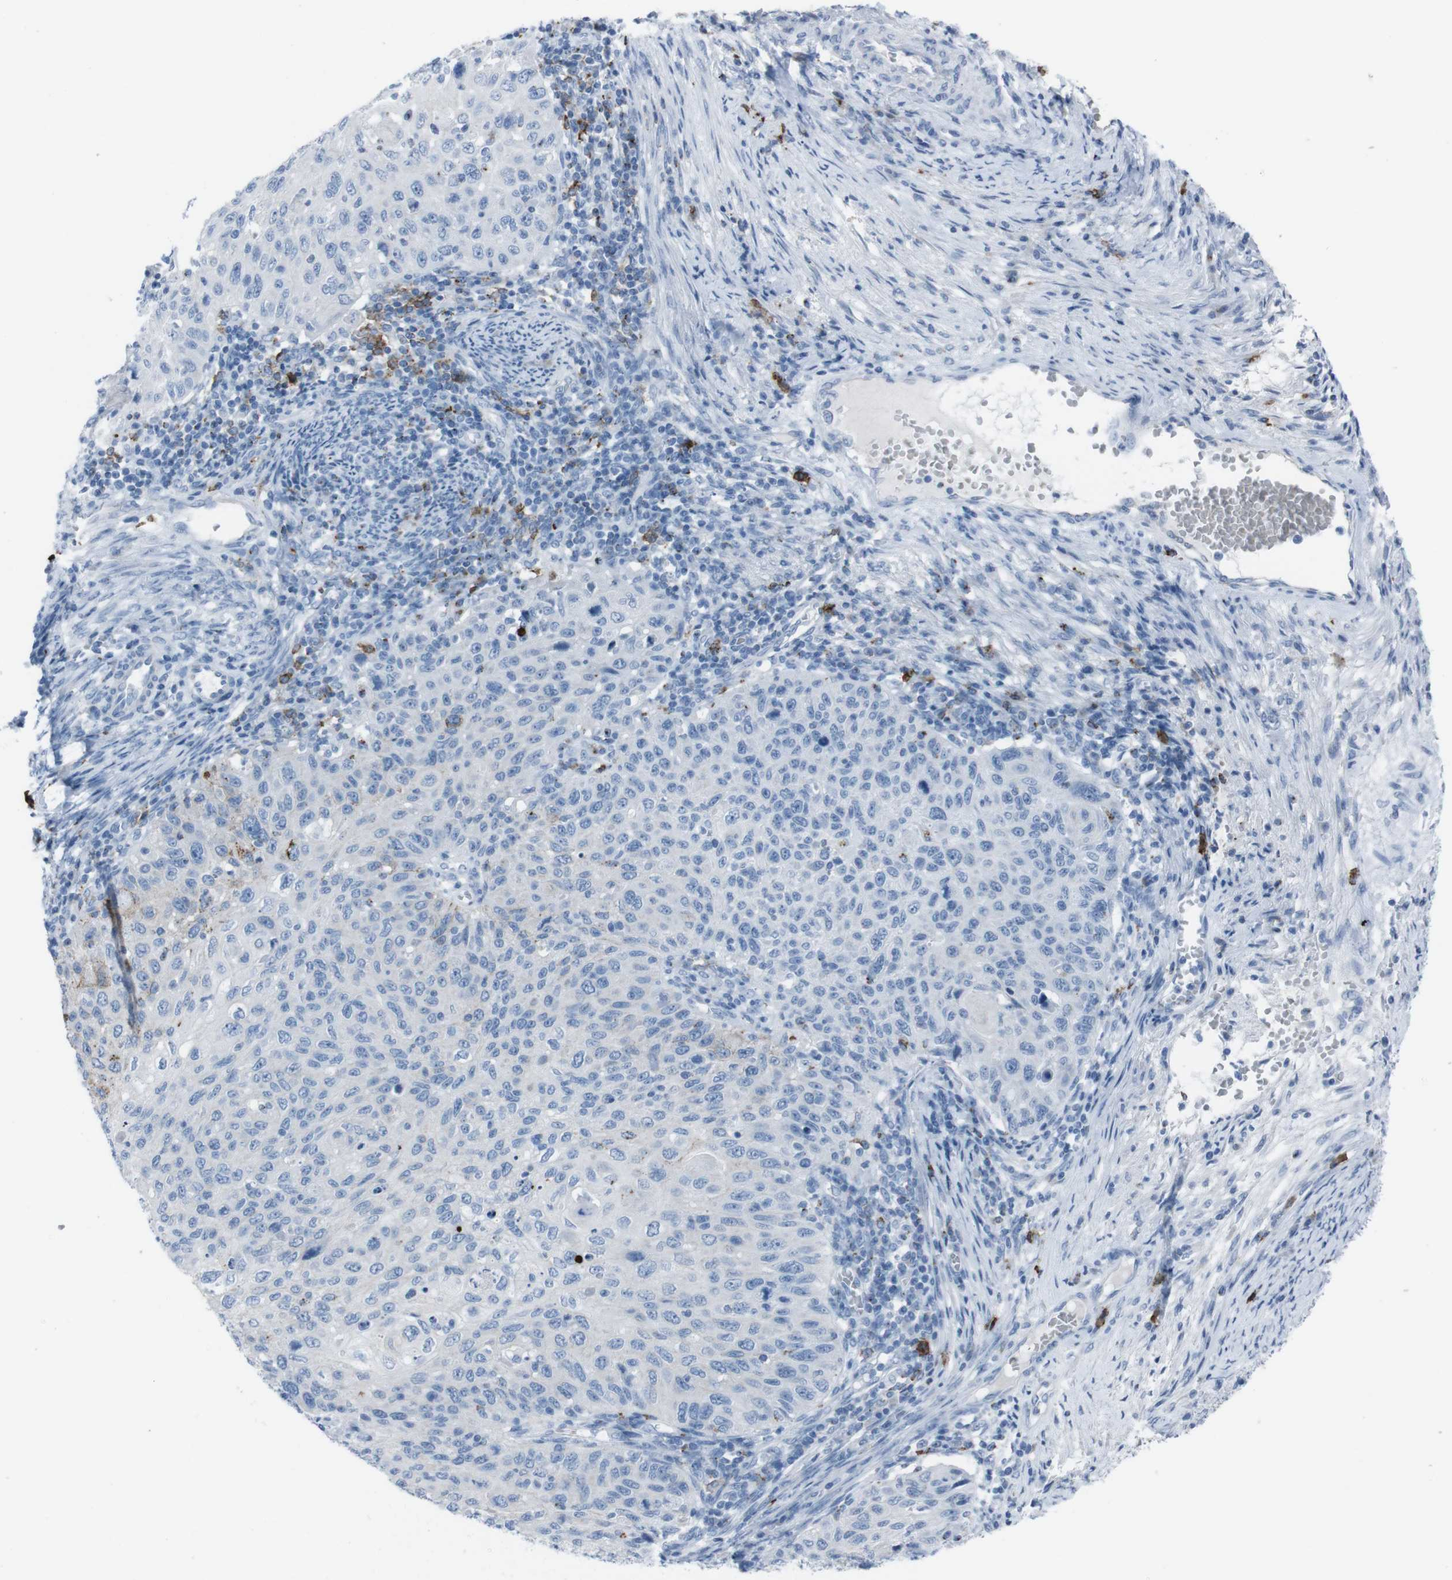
{"staining": {"intensity": "moderate", "quantity": "<25%", "location": "cytoplasmic/membranous"}, "tissue": "cervical cancer", "cell_type": "Tumor cells", "image_type": "cancer", "snomed": [{"axis": "morphology", "description": "Squamous cell carcinoma, NOS"}, {"axis": "topography", "description": "Cervix"}], "caption": "Cervical cancer stained for a protein (brown) shows moderate cytoplasmic/membranous positive expression in approximately <25% of tumor cells.", "gene": "ST6GAL1", "patient": {"sex": "female", "age": 70}}